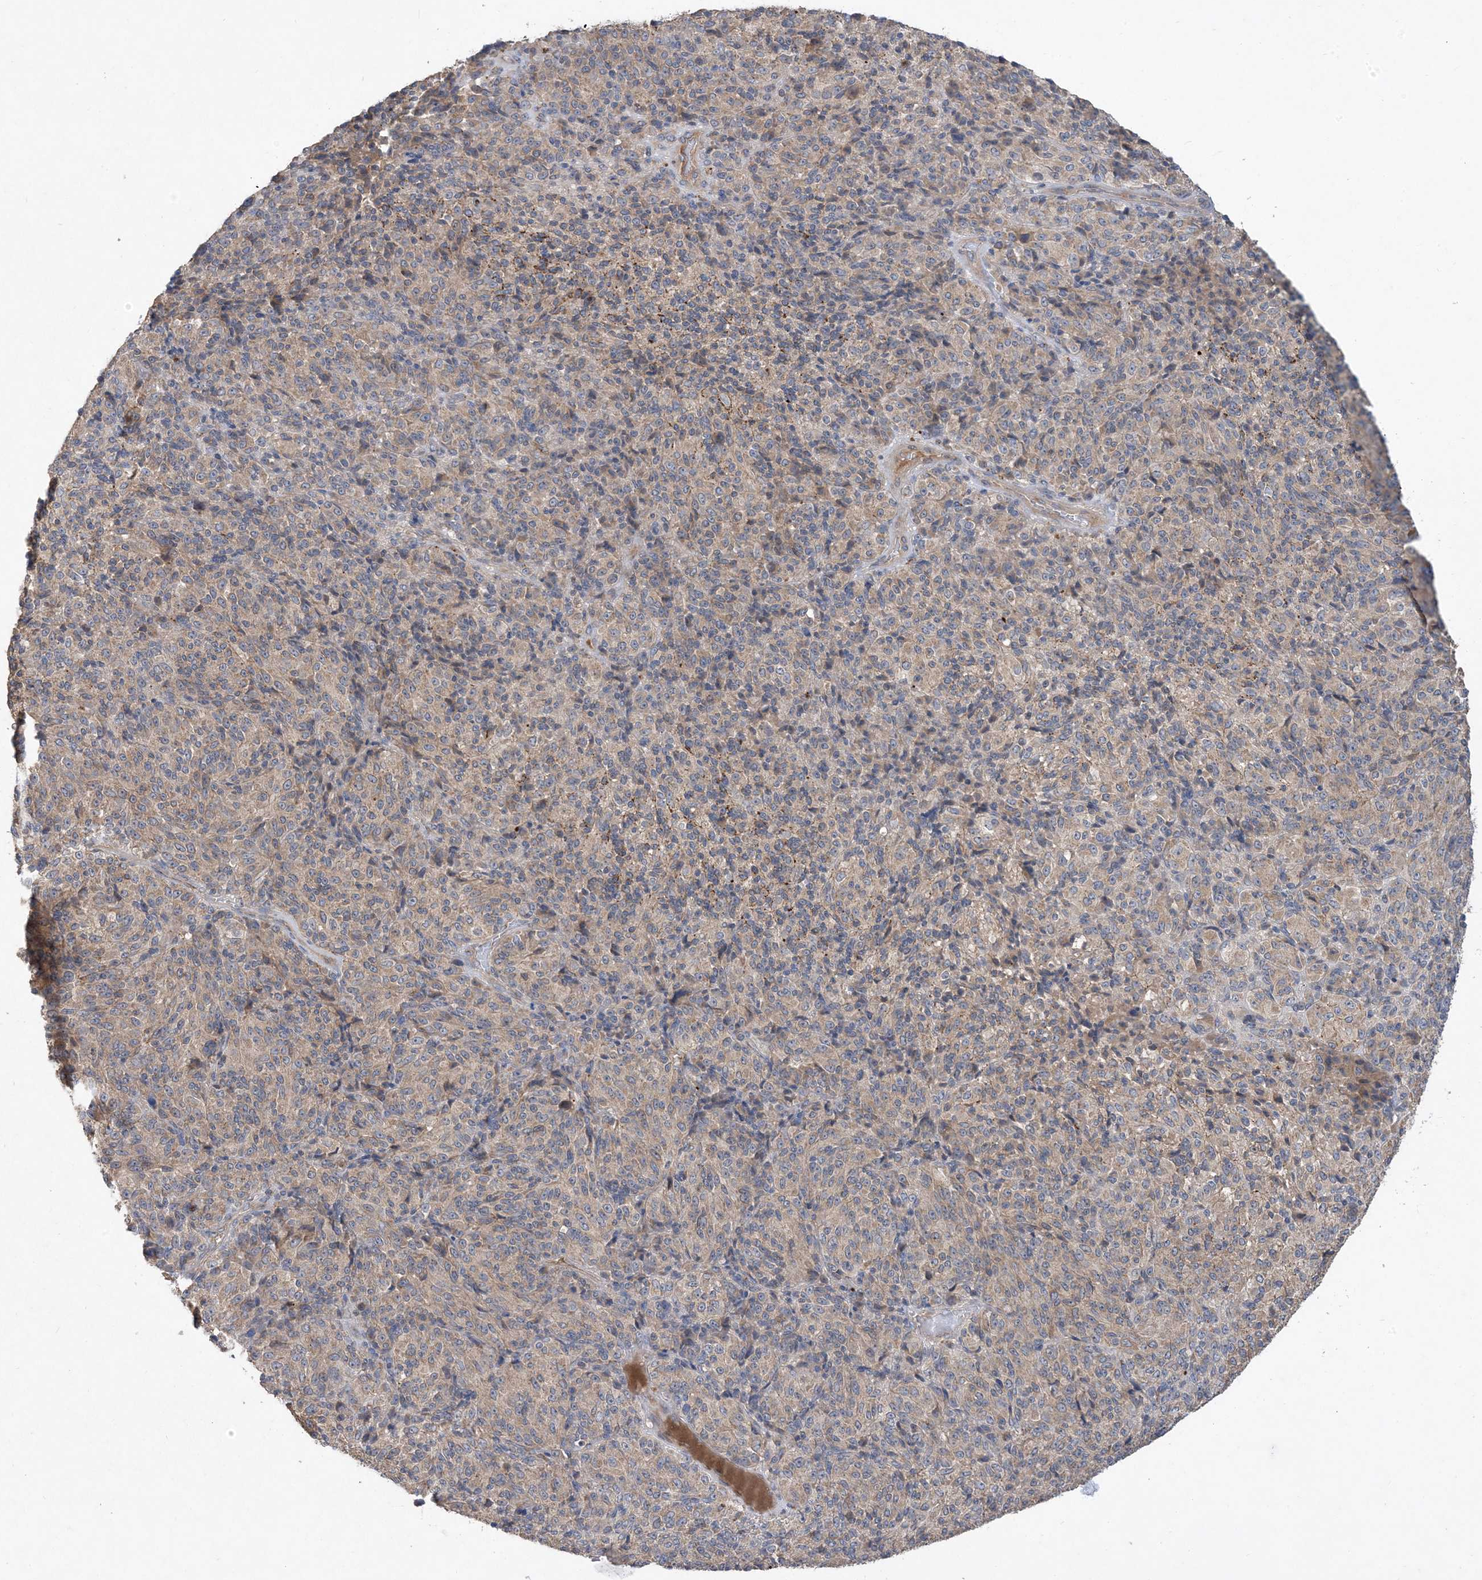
{"staining": {"intensity": "moderate", "quantity": "<25%", "location": "cytoplasmic/membranous"}, "tissue": "melanoma", "cell_type": "Tumor cells", "image_type": "cancer", "snomed": [{"axis": "morphology", "description": "Malignant melanoma, Metastatic site"}, {"axis": "topography", "description": "Brain"}], "caption": "Protein staining by immunohistochemistry displays moderate cytoplasmic/membranous positivity in about <25% of tumor cells in malignant melanoma (metastatic site).", "gene": "MASP2", "patient": {"sex": "female", "age": 56}}